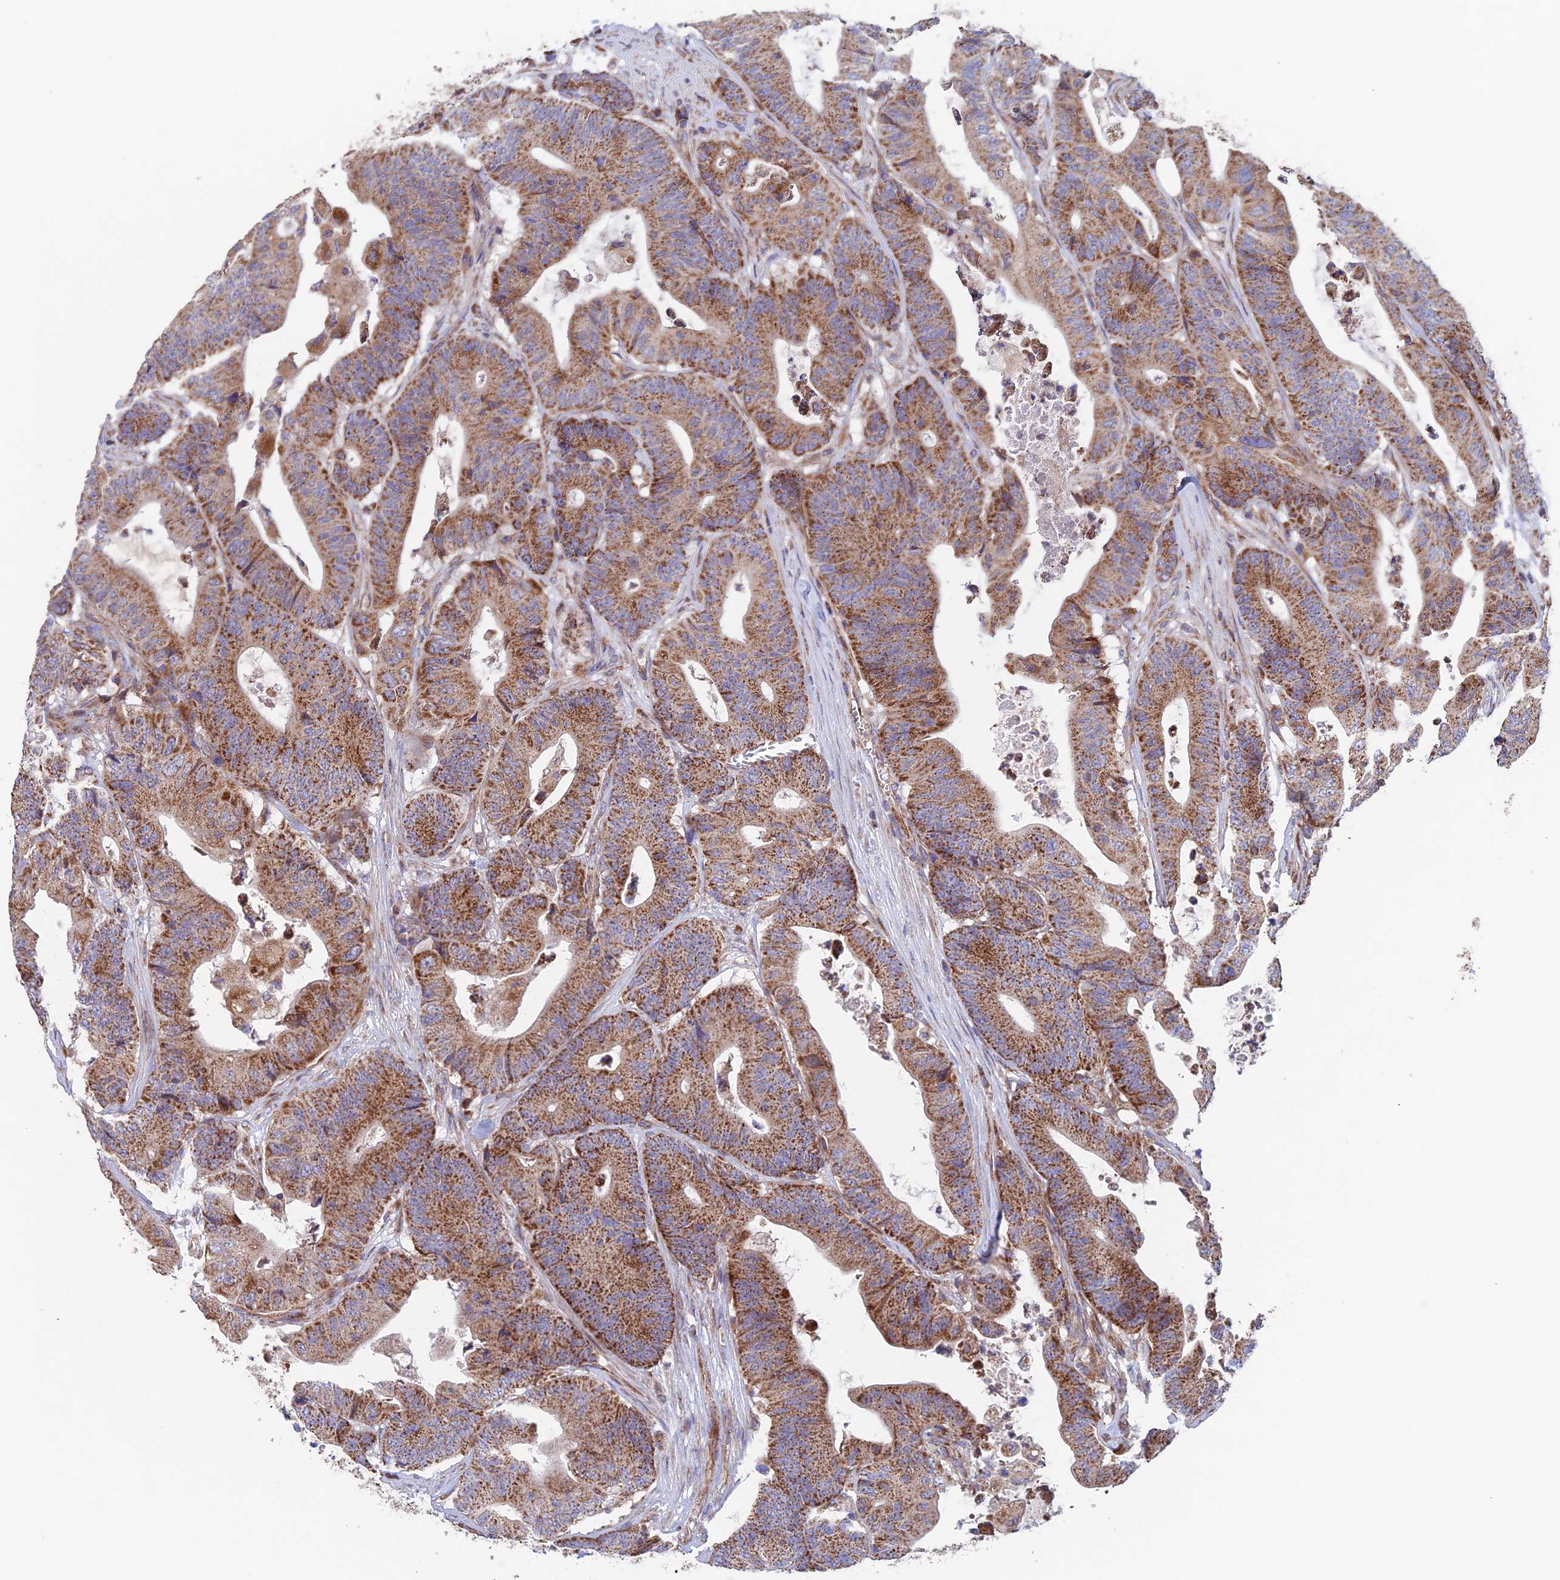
{"staining": {"intensity": "moderate", "quantity": ">75%", "location": "cytoplasmic/membranous"}, "tissue": "colorectal cancer", "cell_type": "Tumor cells", "image_type": "cancer", "snomed": [{"axis": "morphology", "description": "Adenocarcinoma, NOS"}, {"axis": "topography", "description": "Colon"}], "caption": "Colorectal adenocarcinoma stained with immunohistochemistry (IHC) displays moderate cytoplasmic/membranous staining in about >75% of tumor cells. The staining is performed using DAB (3,3'-diaminobenzidine) brown chromogen to label protein expression. The nuclei are counter-stained blue using hematoxylin.", "gene": "MRPL1", "patient": {"sex": "female", "age": 84}}